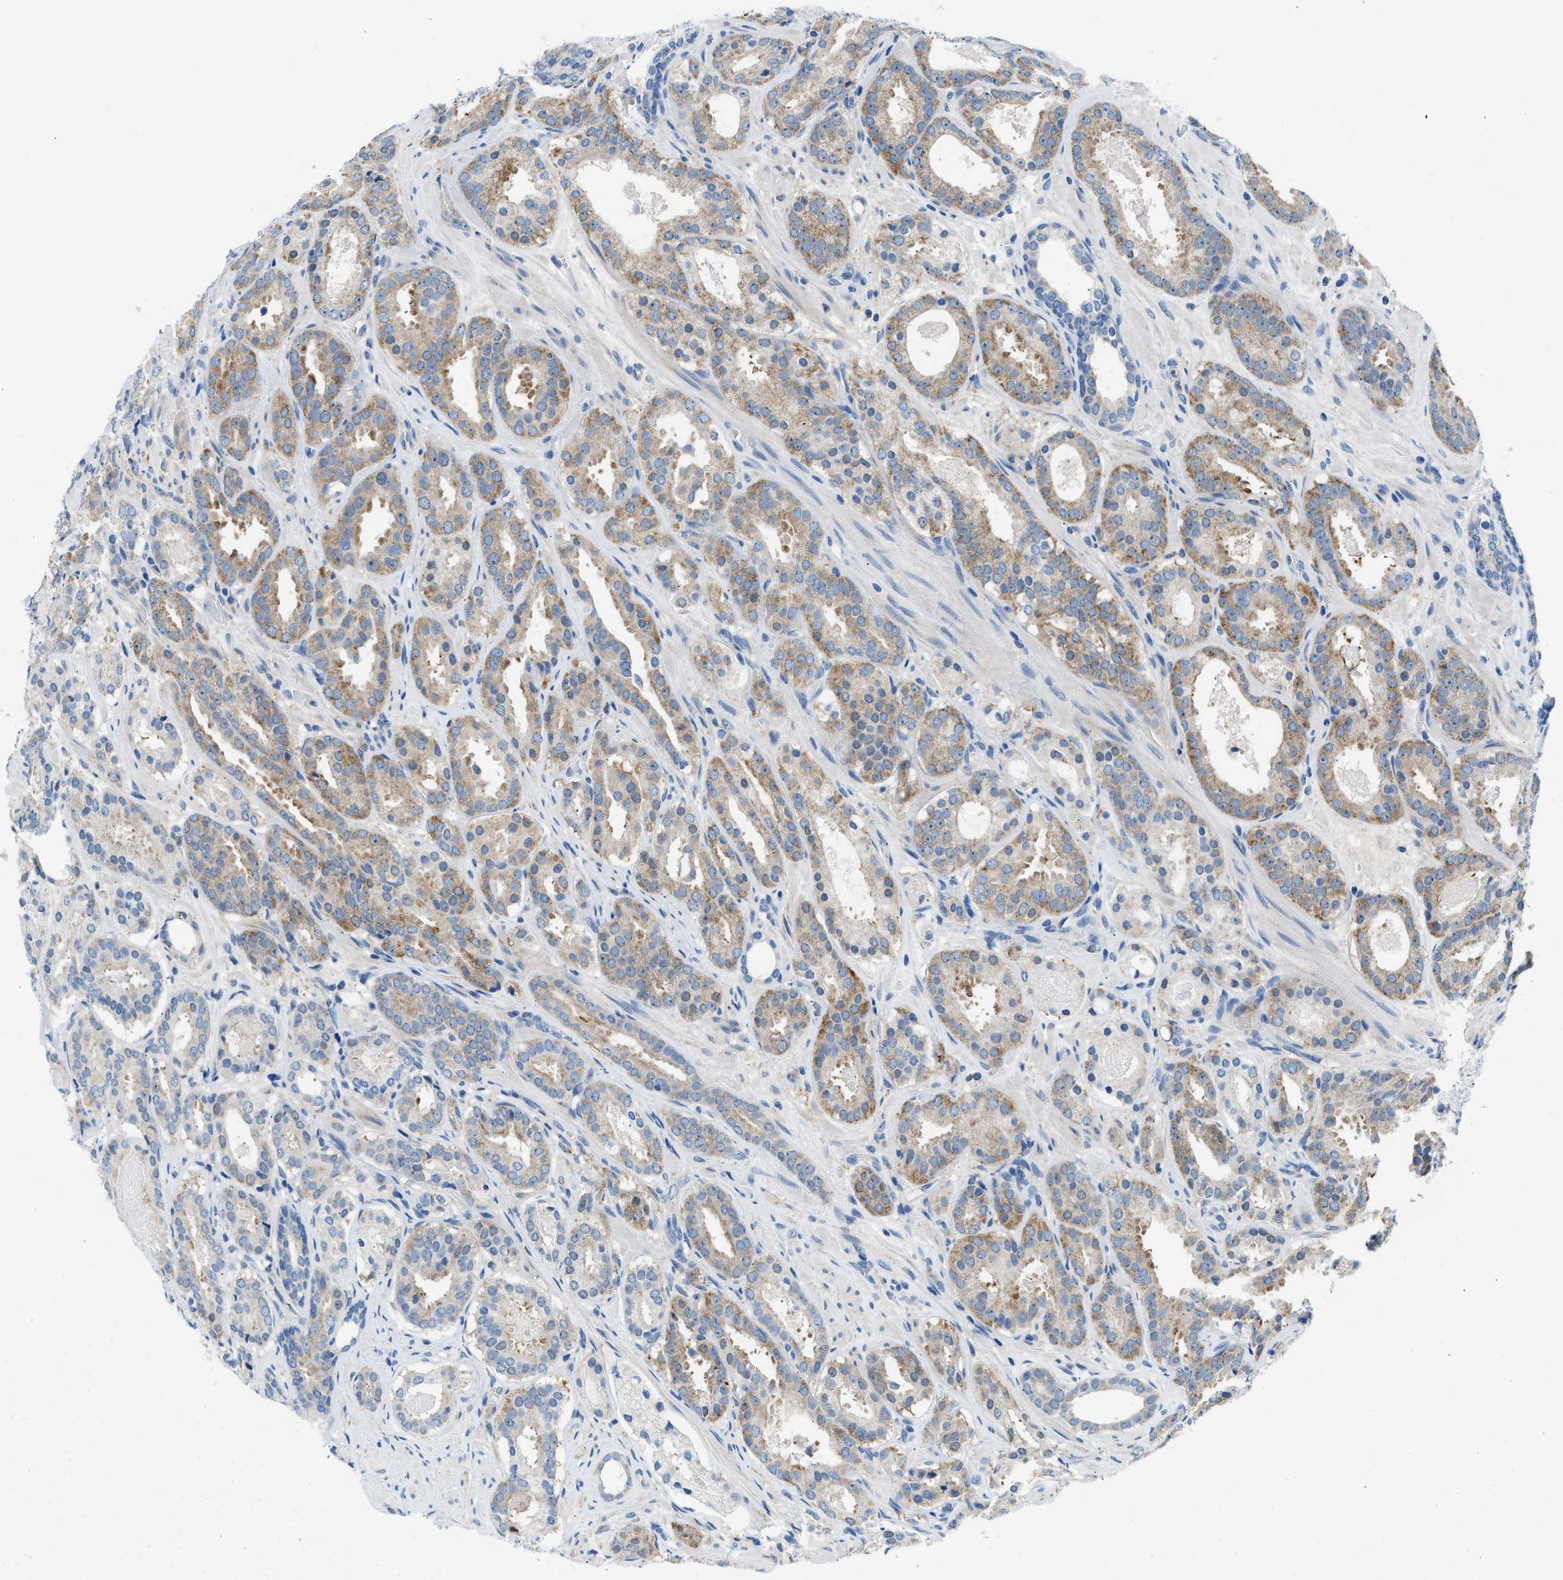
{"staining": {"intensity": "moderate", "quantity": "<25%", "location": "cytoplasmic/membranous"}, "tissue": "prostate cancer", "cell_type": "Tumor cells", "image_type": "cancer", "snomed": [{"axis": "morphology", "description": "Adenocarcinoma, Low grade"}, {"axis": "topography", "description": "Prostate"}], "caption": "Prostate low-grade adenocarcinoma was stained to show a protein in brown. There is low levels of moderate cytoplasmic/membranous positivity in approximately <25% of tumor cells.", "gene": "BNC2", "patient": {"sex": "male", "age": 69}}